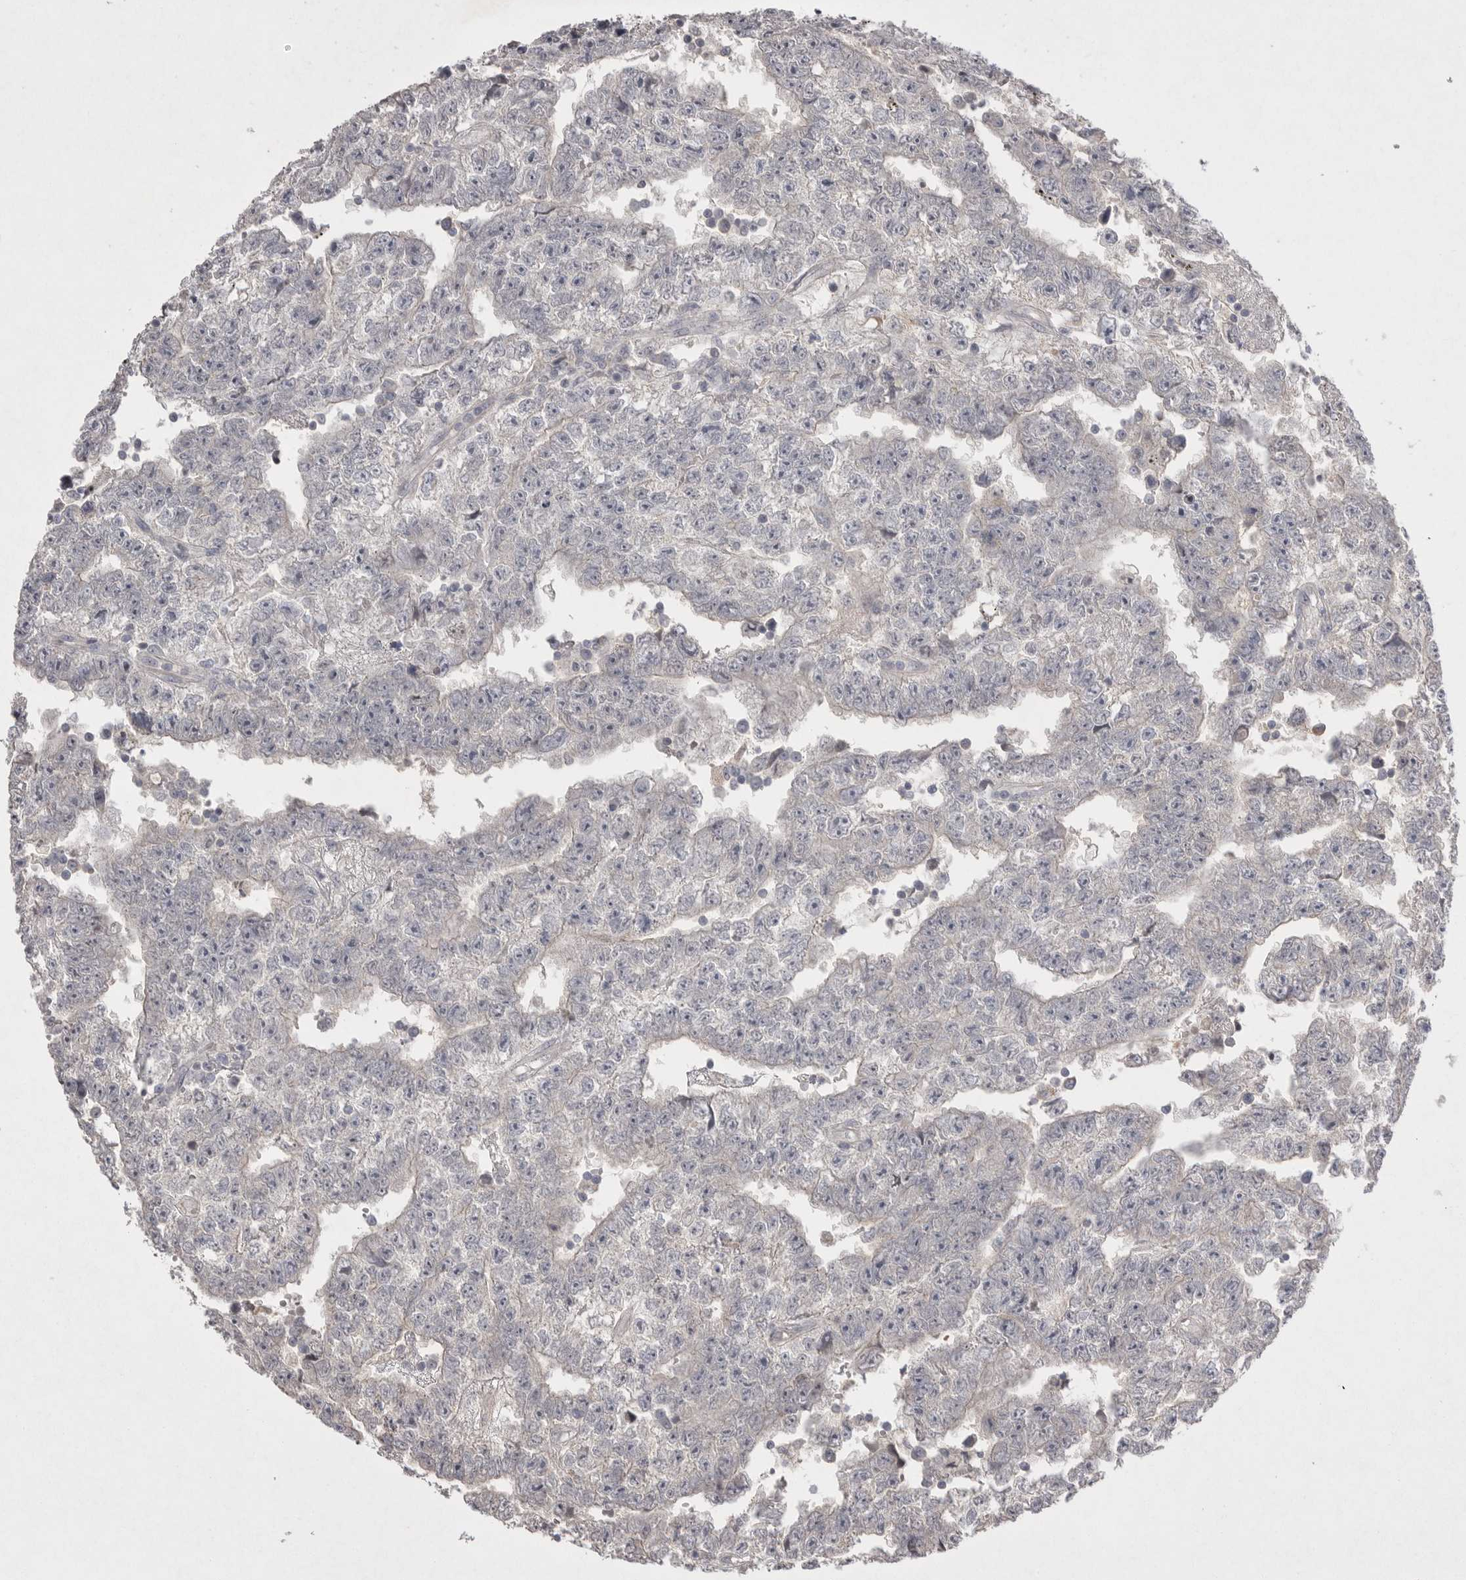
{"staining": {"intensity": "negative", "quantity": "none", "location": "none"}, "tissue": "testis cancer", "cell_type": "Tumor cells", "image_type": "cancer", "snomed": [{"axis": "morphology", "description": "Carcinoma, Embryonal, NOS"}, {"axis": "topography", "description": "Testis"}], "caption": "Immunohistochemistry (IHC) image of neoplastic tissue: human embryonal carcinoma (testis) stained with DAB demonstrates no significant protein positivity in tumor cells. (Stains: DAB (3,3'-diaminobenzidine) IHC with hematoxylin counter stain, Microscopy: brightfield microscopy at high magnification).", "gene": "VANGL2", "patient": {"sex": "male", "age": 25}}